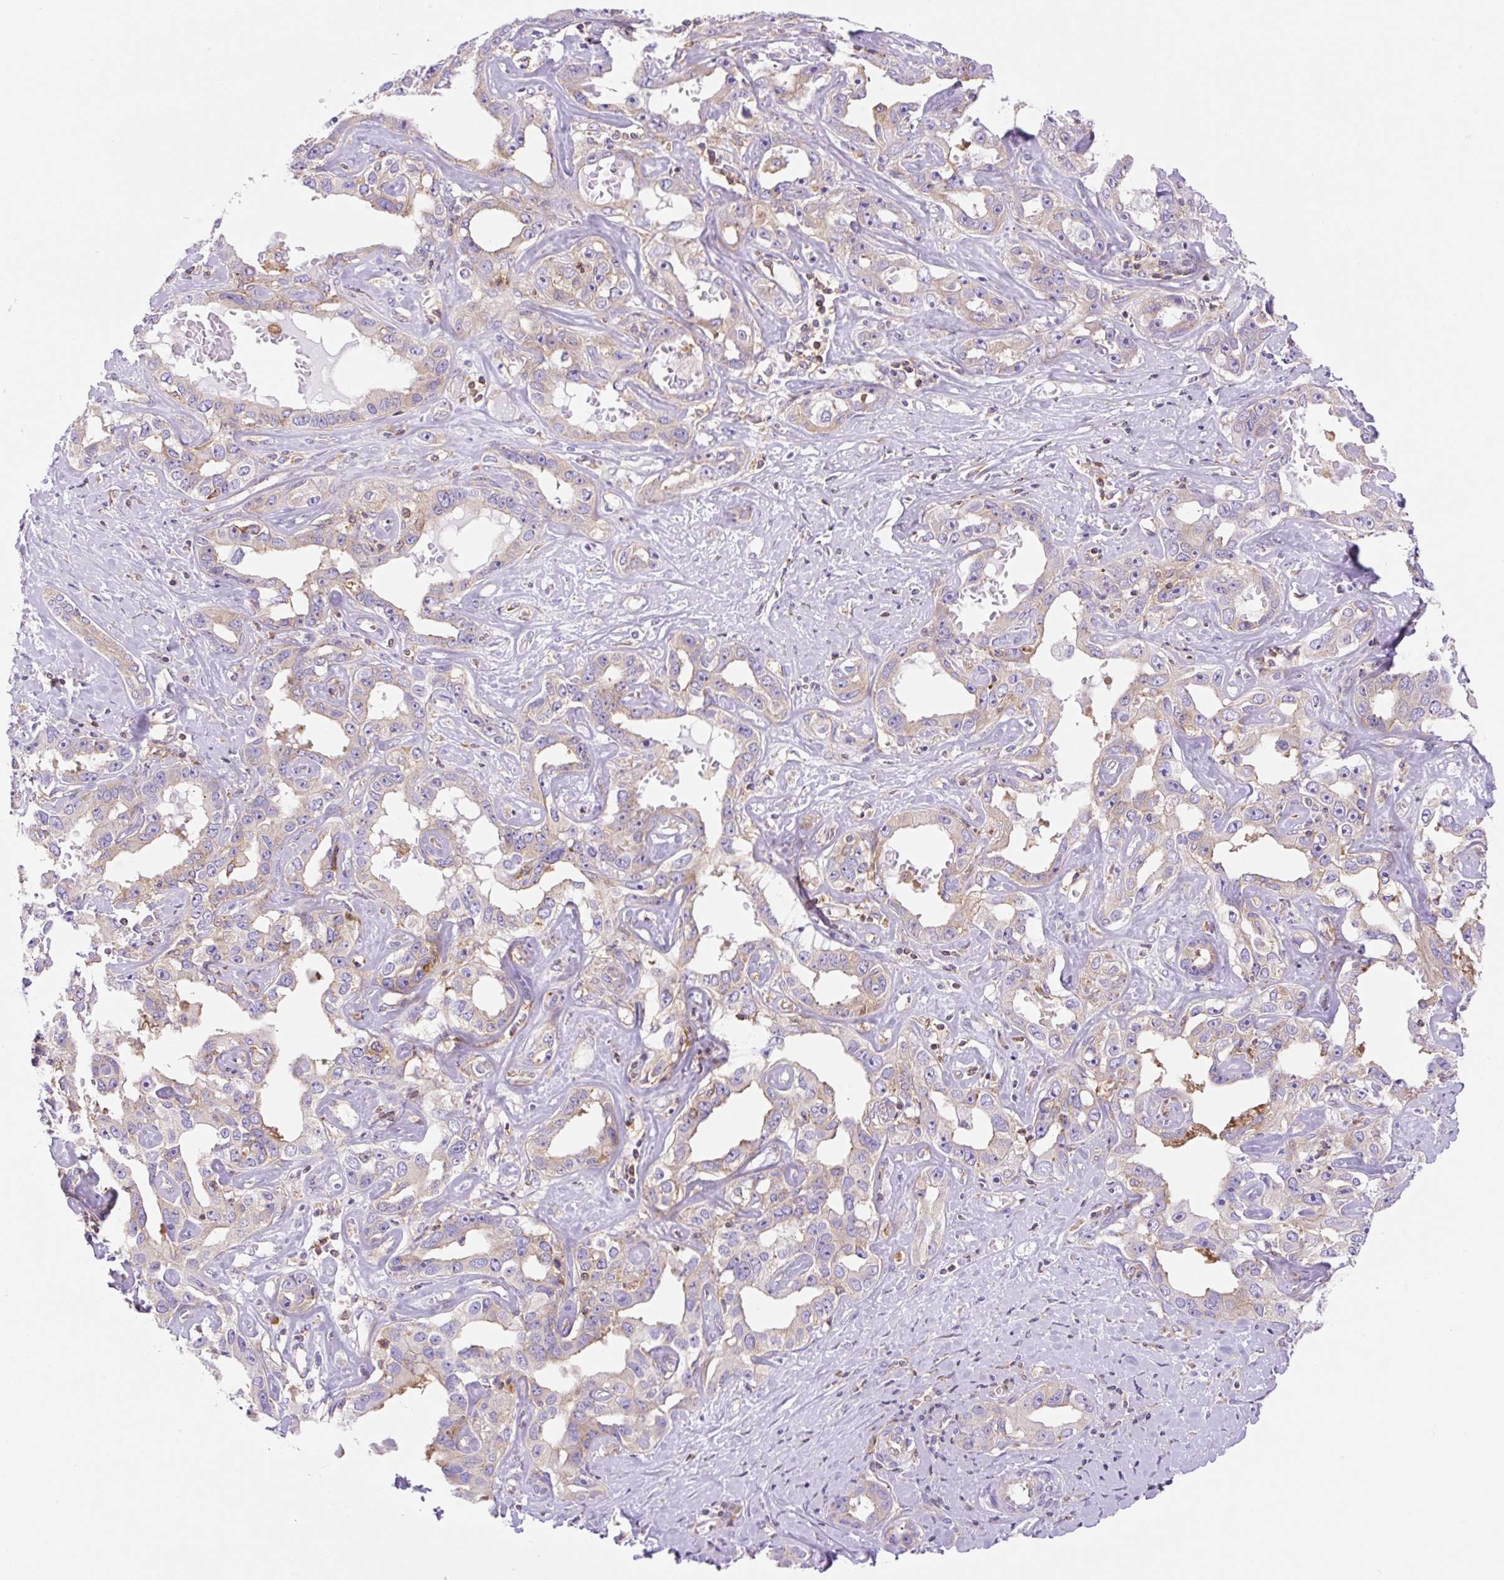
{"staining": {"intensity": "moderate", "quantity": "<25%", "location": "cytoplasmic/membranous"}, "tissue": "liver cancer", "cell_type": "Tumor cells", "image_type": "cancer", "snomed": [{"axis": "morphology", "description": "Cholangiocarcinoma"}, {"axis": "topography", "description": "Liver"}], "caption": "The histopathology image exhibits staining of liver cancer, revealing moderate cytoplasmic/membranous protein staining (brown color) within tumor cells.", "gene": "DNM2", "patient": {"sex": "male", "age": 59}}